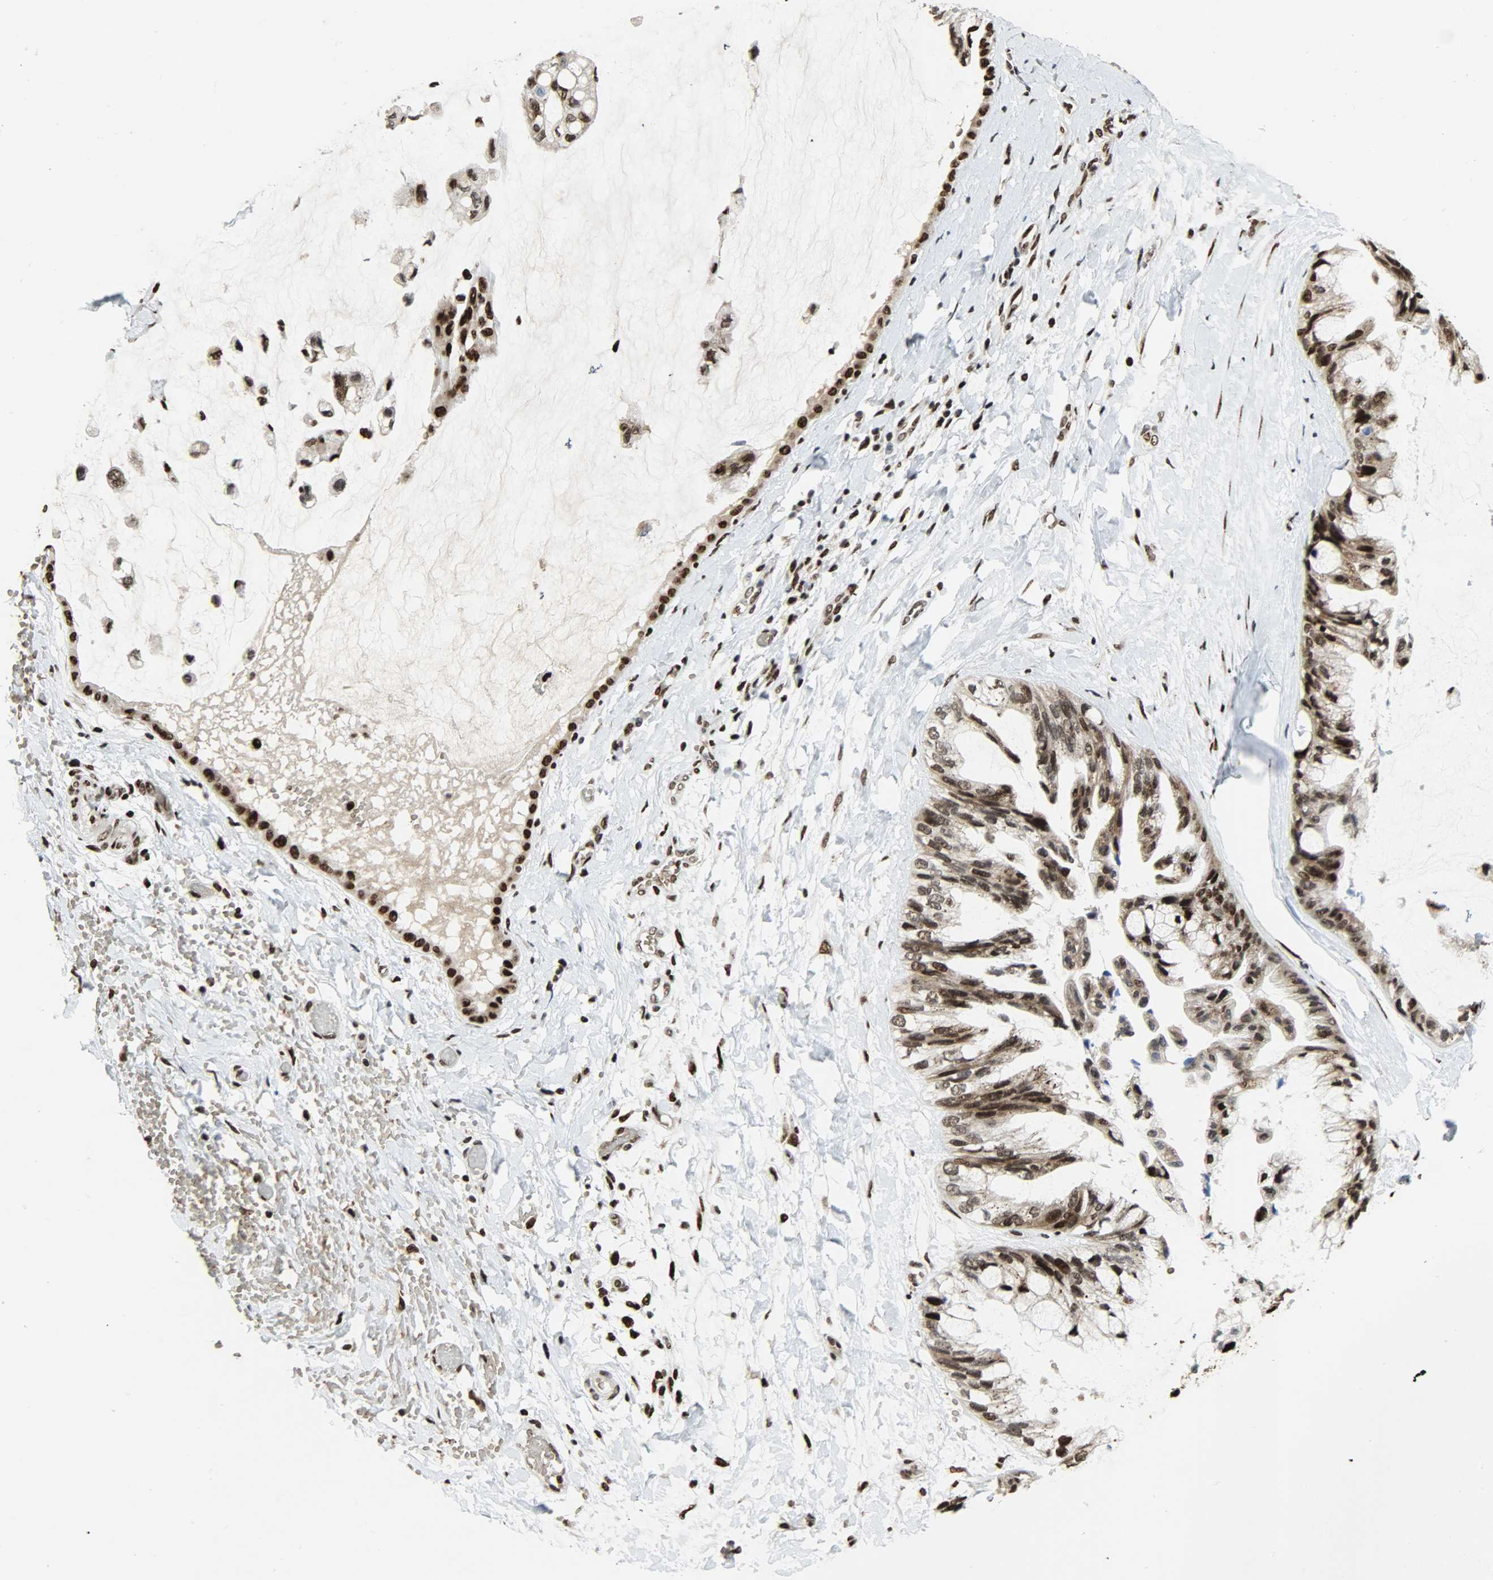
{"staining": {"intensity": "strong", "quantity": ">75%", "location": "cytoplasmic/membranous,nuclear"}, "tissue": "ovarian cancer", "cell_type": "Tumor cells", "image_type": "cancer", "snomed": [{"axis": "morphology", "description": "Cystadenocarcinoma, mucinous, NOS"}, {"axis": "topography", "description": "Ovary"}], "caption": "Protein staining by immunohistochemistry demonstrates strong cytoplasmic/membranous and nuclear positivity in about >75% of tumor cells in ovarian cancer (mucinous cystadenocarcinoma).", "gene": "SNAI1", "patient": {"sex": "female", "age": 39}}